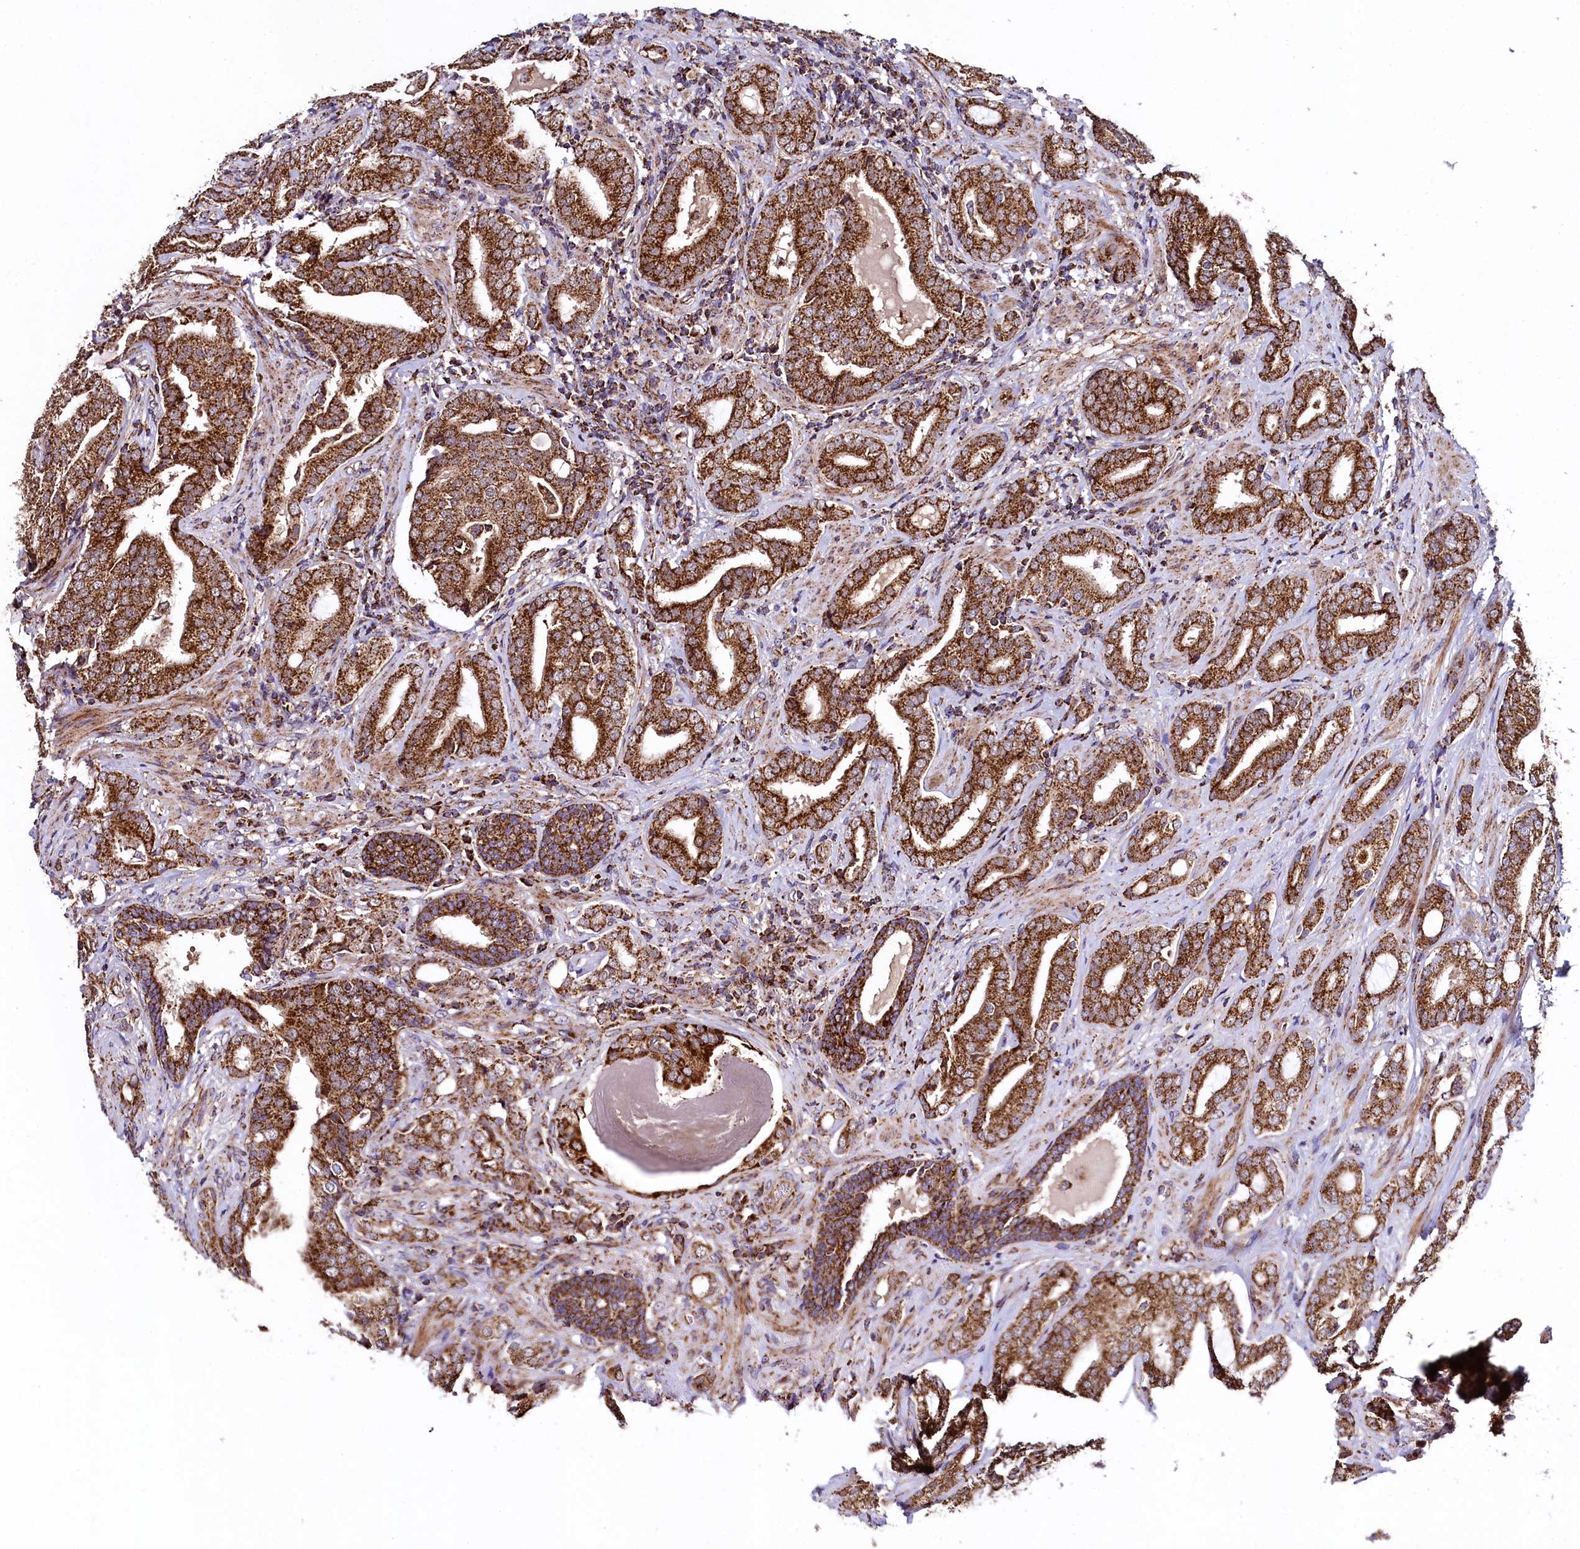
{"staining": {"intensity": "strong", "quantity": ">75%", "location": "cytoplasmic/membranous"}, "tissue": "prostate cancer", "cell_type": "Tumor cells", "image_type": "cancer", "snomed": [{"axis": "morphology", "description": "Adenocarcinoma, High grade"}, {"axis": "topography", "description": "Prostate"}], "caption": "Strong cytoplasmic/membranous staining for a protein is appreciated in about >75% of tumor cells of prostate cancer using immunohistochemistry.", "gene": "CLYBL", "patient": {"sex": "male", "age": 63}}